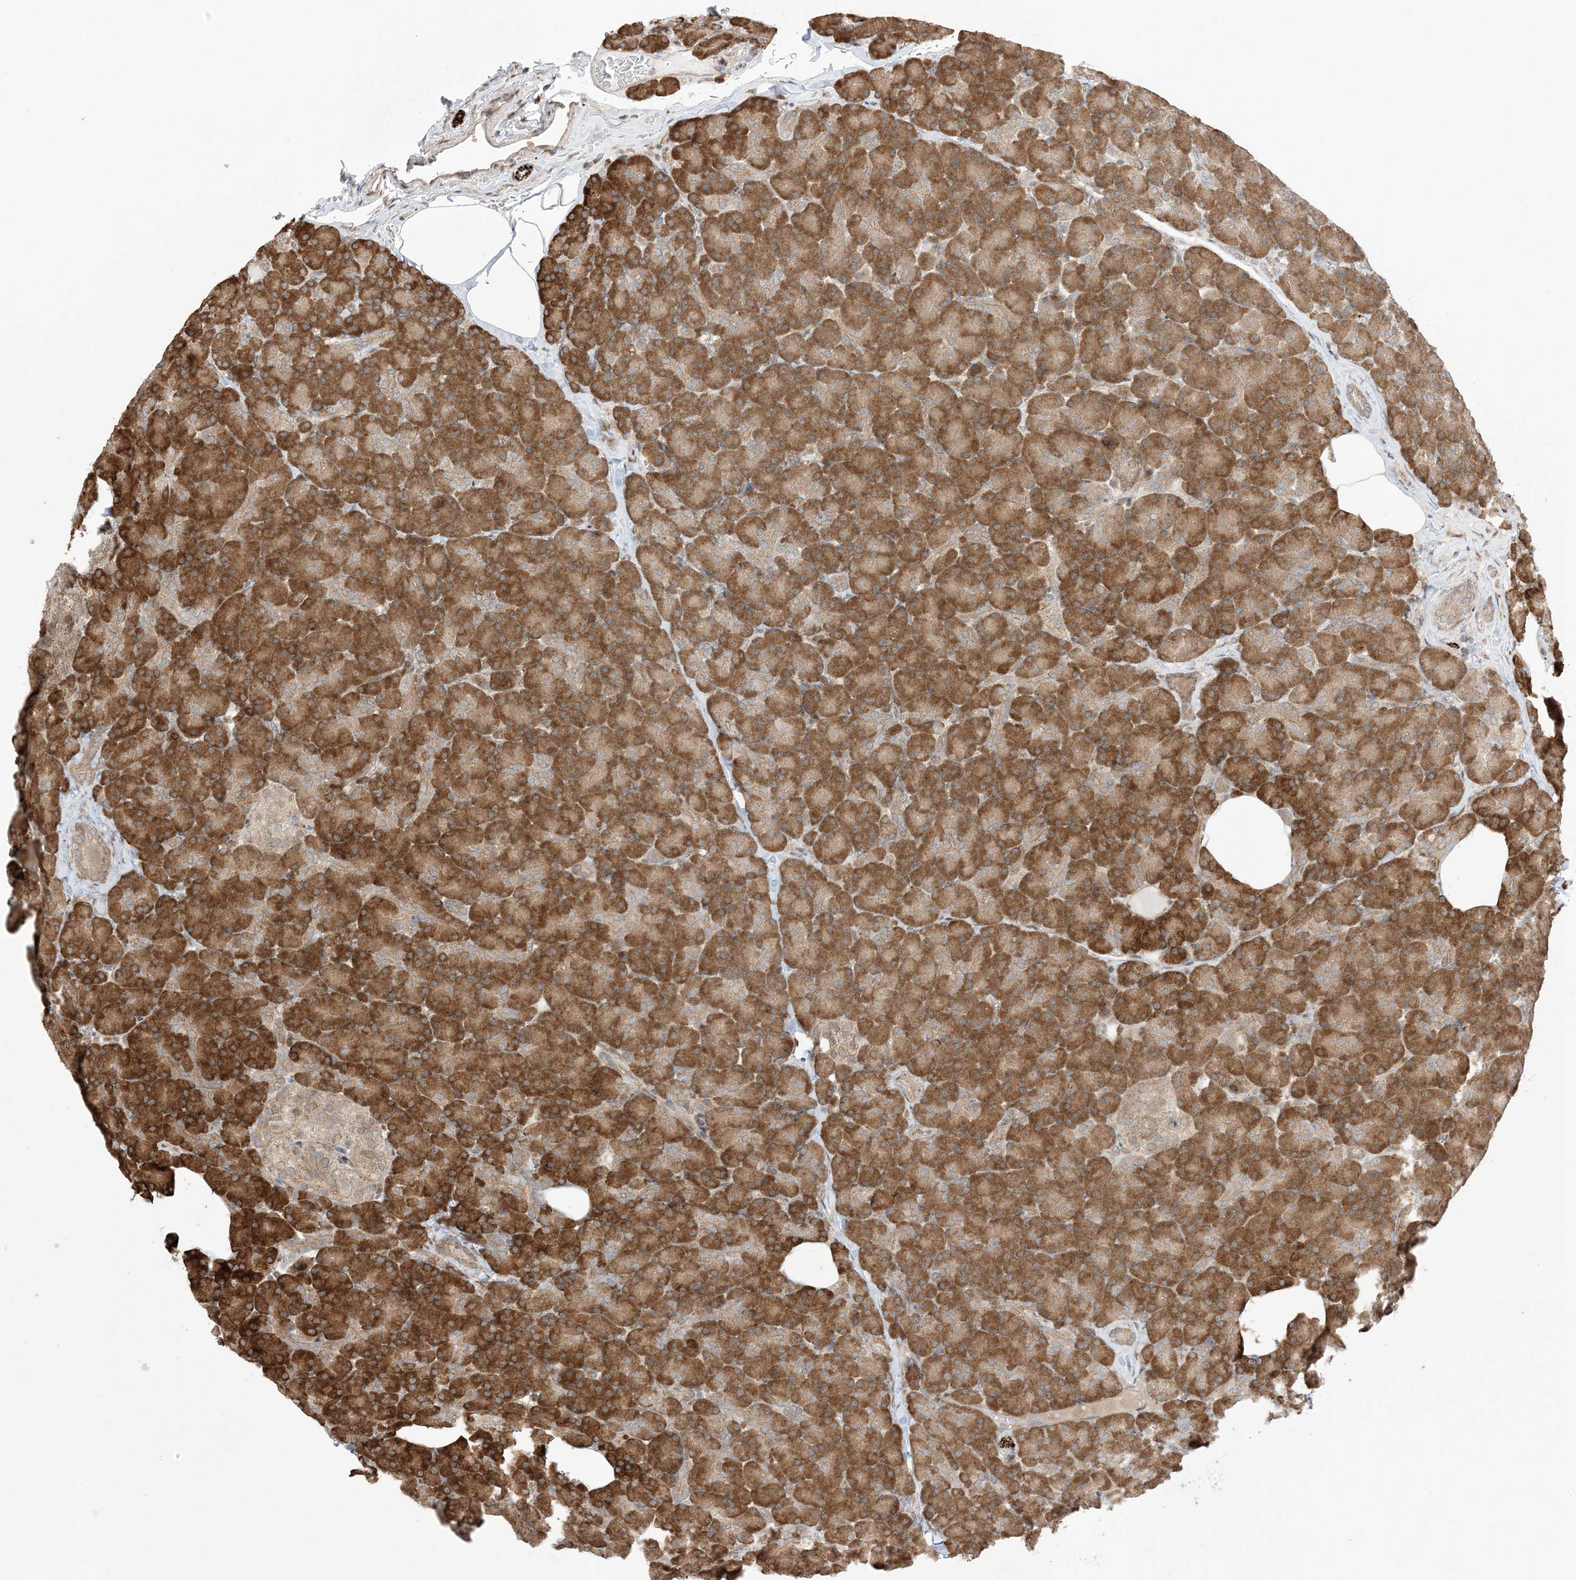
{"staining": {"intensity": "strong", "quantity": ">75%", "location": "cytoplasmic/membranous"}, "tissue": "pancreas", "cell_type": "Exocrine glandular cells", "image_type": "normal", "snomed": [{"axis": "morphology", "description": "Normal tissue, NOS"}, {"axis": "topography", "description": "Pancreas"}], "caption": "A high amount of strong cytoplasmic/membranous positivity is appreciated in approximately >75% of exocrine glandular cells in normal pancreas.", "gene": "UBE2E2", "patient": {"sex": "female", "age": 43}}